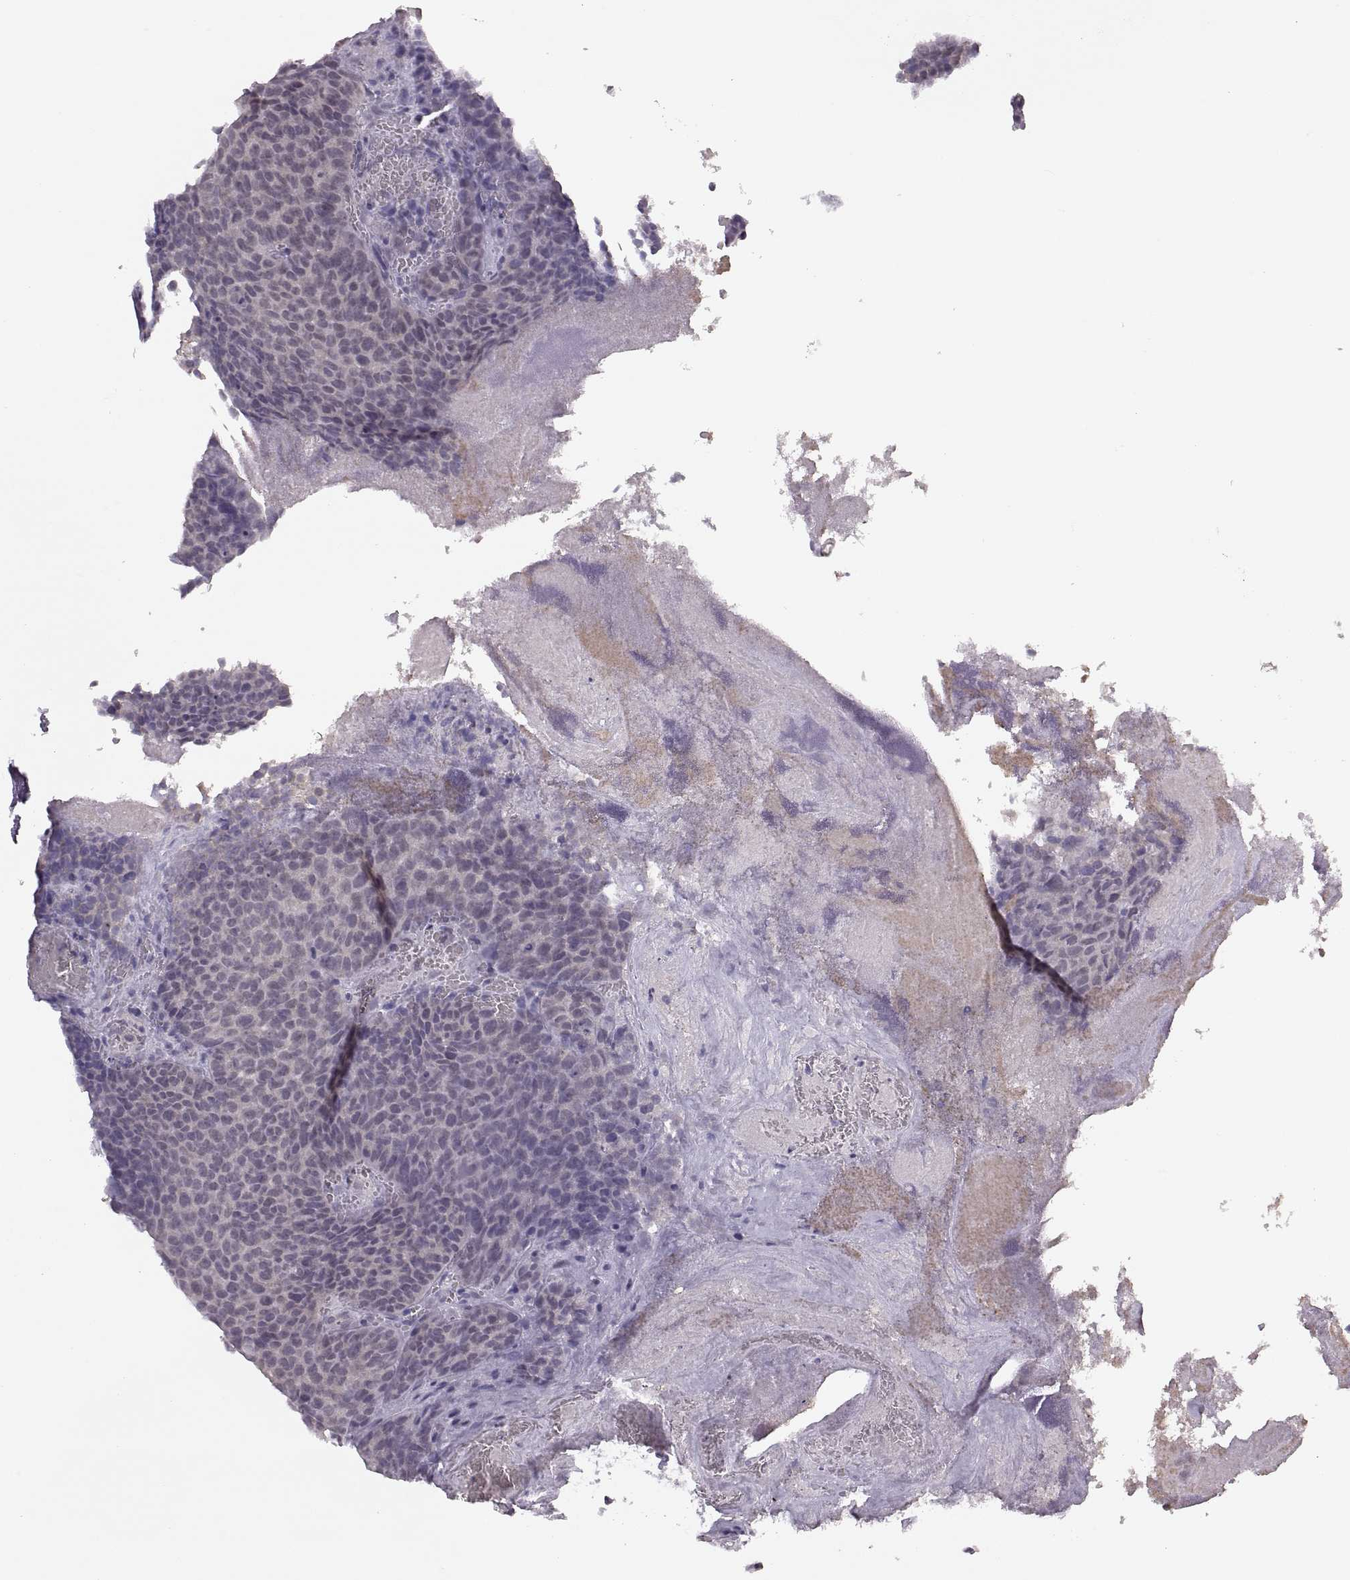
{"staining": {"intensity": "negative", "quantity": "none", "location": "none"}, "tissue": "urothelial cancer", "cell_type": "Tumor cells", "image_type": "cancer", "snomed": [{"axis": "morphology", "description": "Urothelial carcinoma, Low grade"}, {"axis": "topography", "description": "Urinary bladder"}], "caption": "An image of human urothelial cancer is negative for staining in tumor cells.", "gene": "ADH6", "patient": {"sex": "female", "age": 62}}